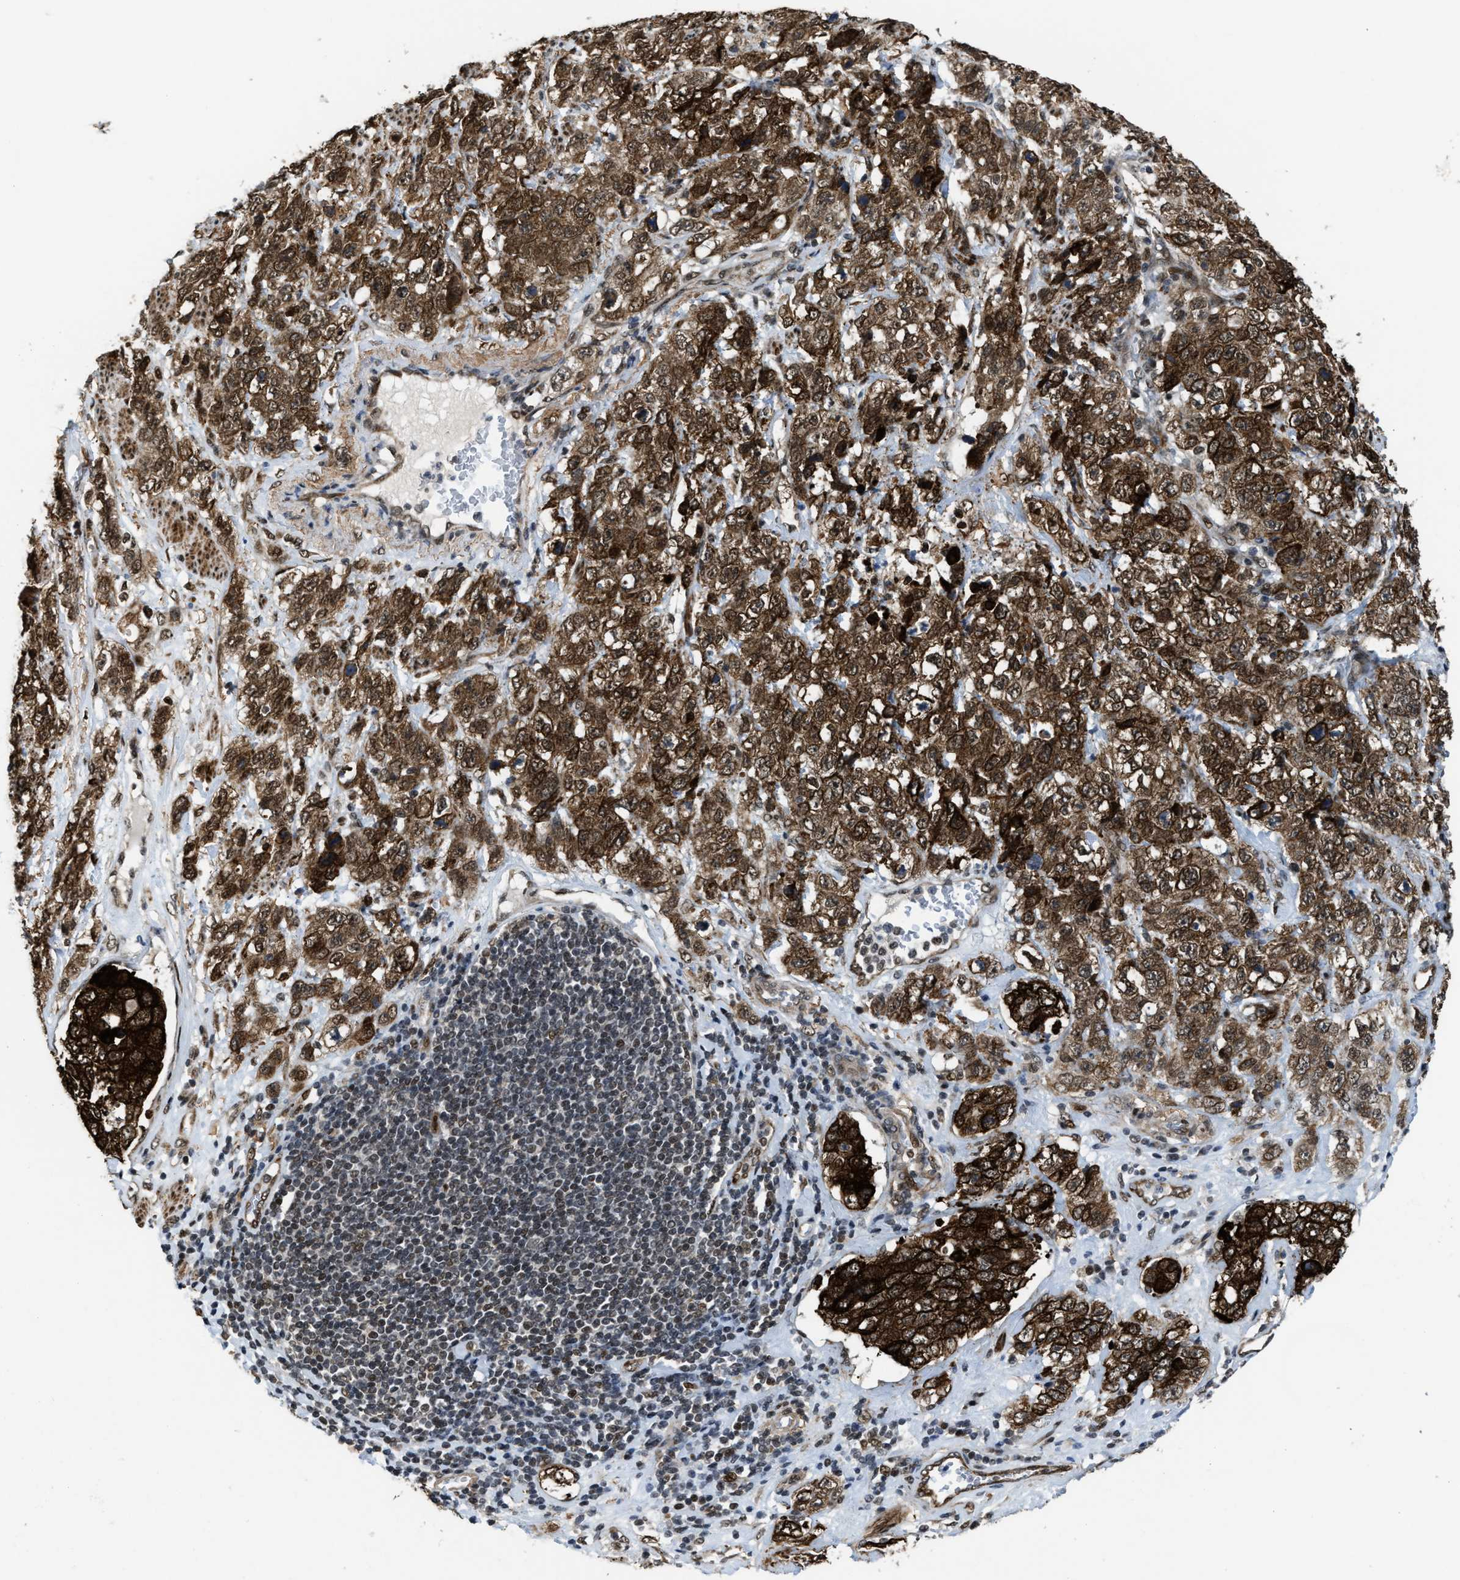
{"staining": {"intensity": "strong", "quantity": ">75%", "location": "cytoplasmic/membranous"}, "tissue": "stomach cancer", "cell_type": "Tumor cells", "image_type": "cancer", "snomed": [{"axis": "morphology", "description": "Adenocarcinoma, NOS"}, {"axis": "topography", "description": "Stomach"}], "caption": "Stomach cancer (adenocarcinoma) stained with a brown dye exhibits strong cytoplasmic/membranous positive positivity in about >75% of tumor cells.", "gene": "ZNF250", "patient": {"sex": "male", "age": 48}}